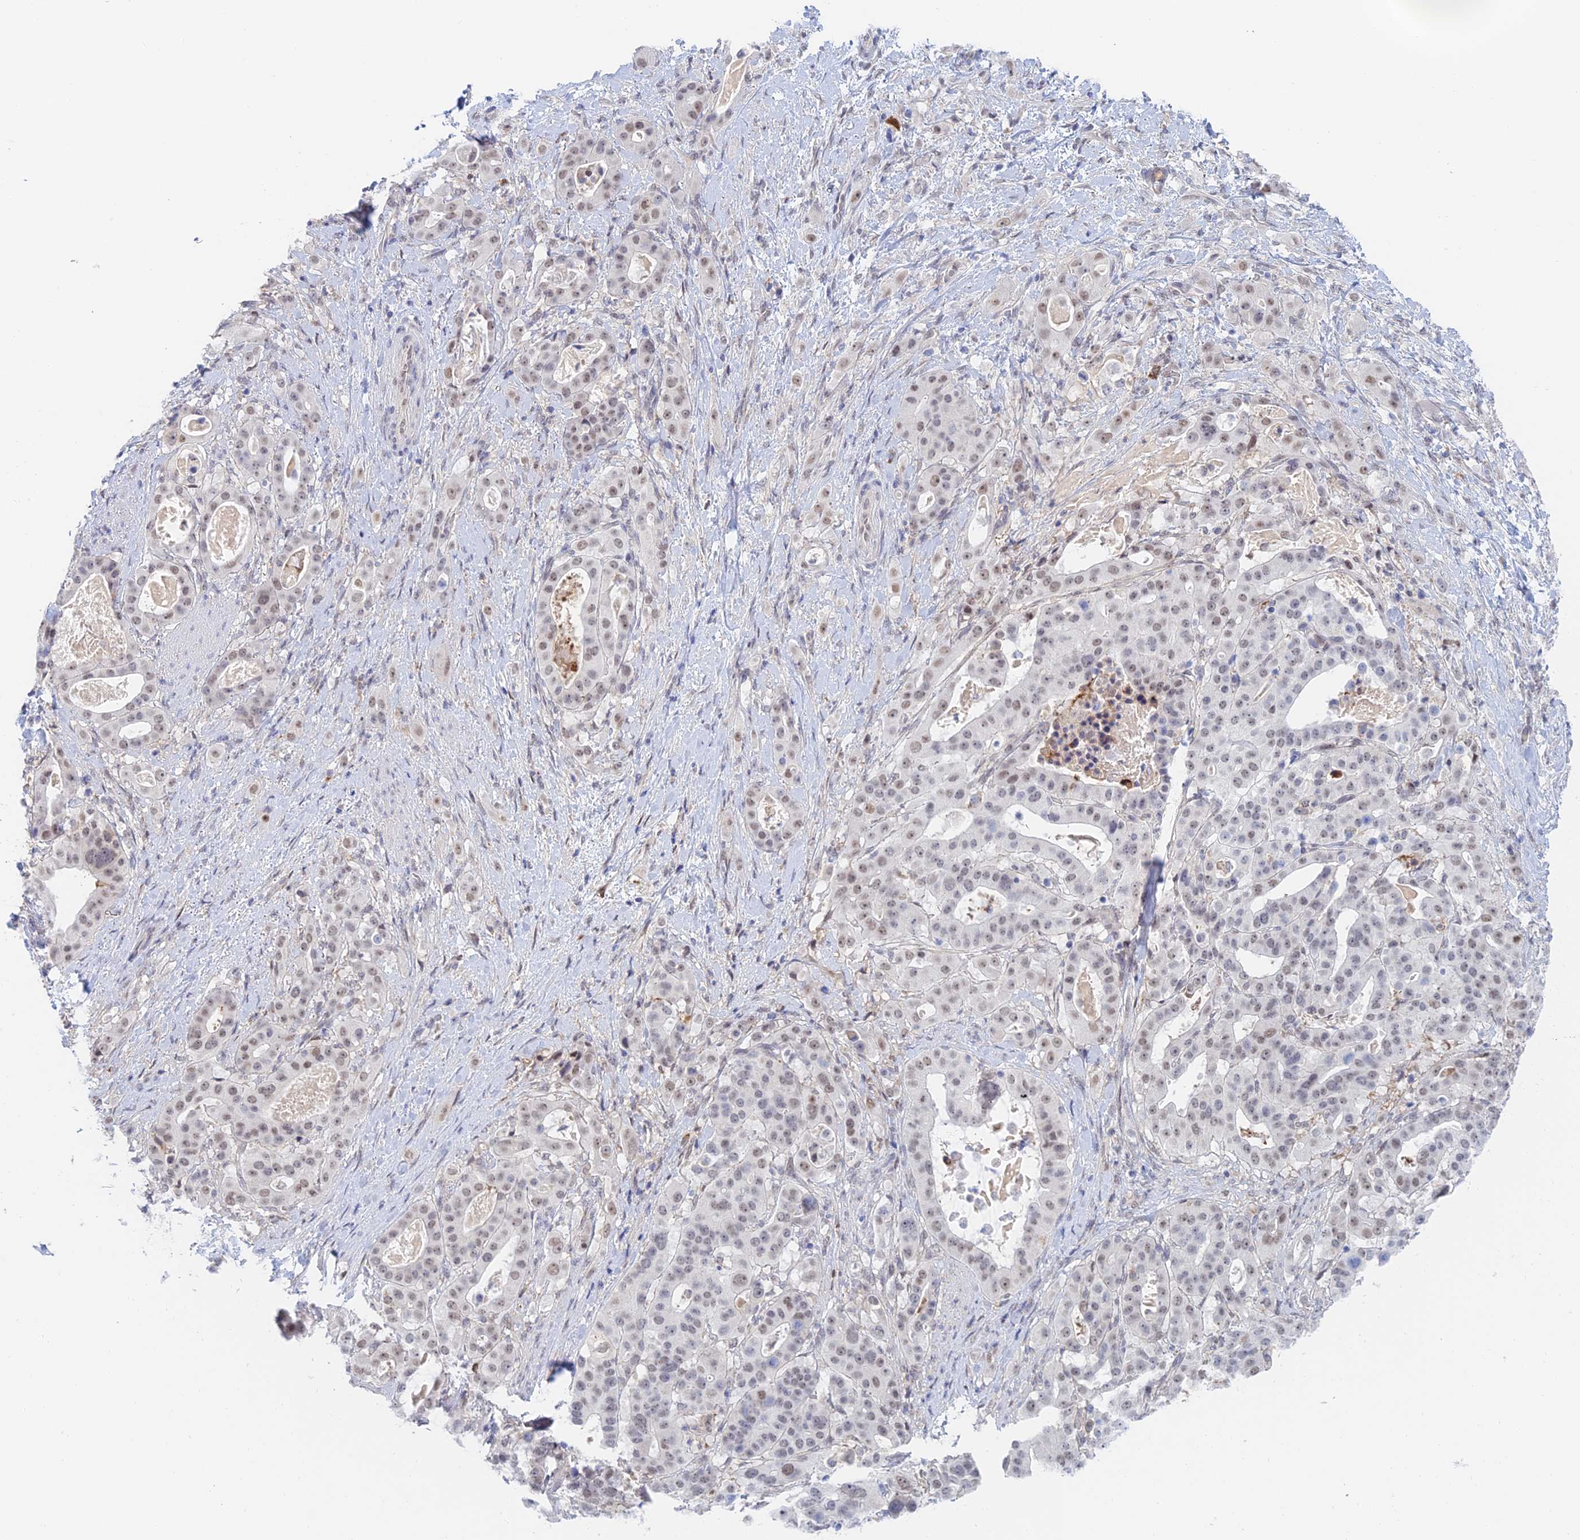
{"staining": {"intensity": "moderate", "quantity": ">75%", "location": "nuclear"}, "tissue": "stomach cancer", "cell_type": "Tumor cells", "image_type": "cancer", "snomed": [{"axis": "morphology", "description": "Adenocarcinoma, NOS"}, {"axis": "topography", "description": "Stomach"}], "caption": "Immunohistochemical staining of stomach cancer displays moderate nuclear protein positivity in about >75% of tumor cells.", "gene": "ZUP1", "patient": {"sex": "male", "age": 48}}